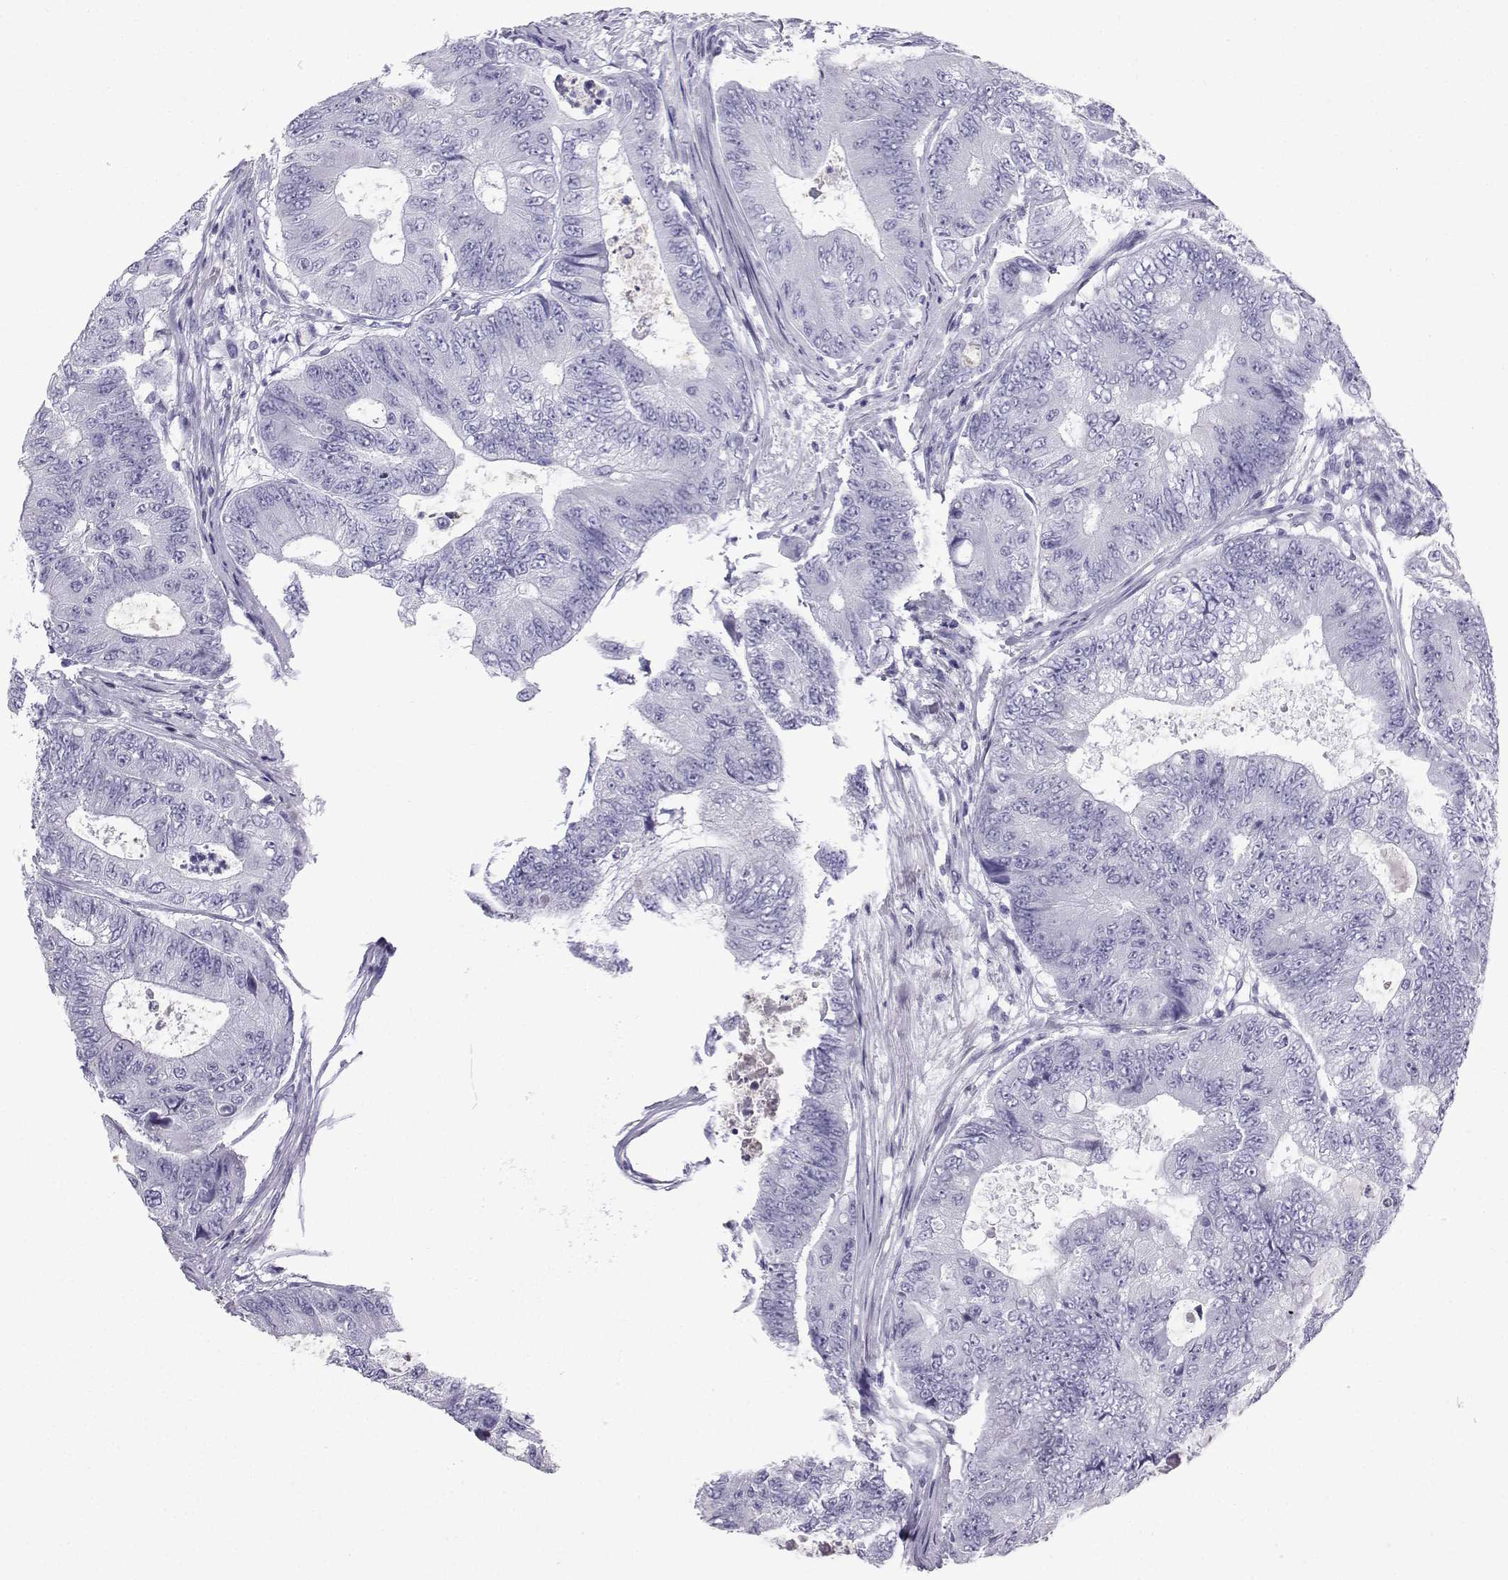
{"staining": {"intensity": "negative", "quantity": "none", "location": "none"}, "tissue": "colorectal cancer", "cell_type": "Tumor cells", "image_type": "cancer", "snomed": [{"axis": "morphology", "description": "Adenocarcinoma, NOS"}, {"axis": "topography", "description": "Colon"}], "caption": "Human colorectal adenocarcinoma stained for a protein using immunohistochemistry exhibits no staining in tumor cells.", "gene": "SLC18A2", "patient": {"sex": "female", "age": 48}}